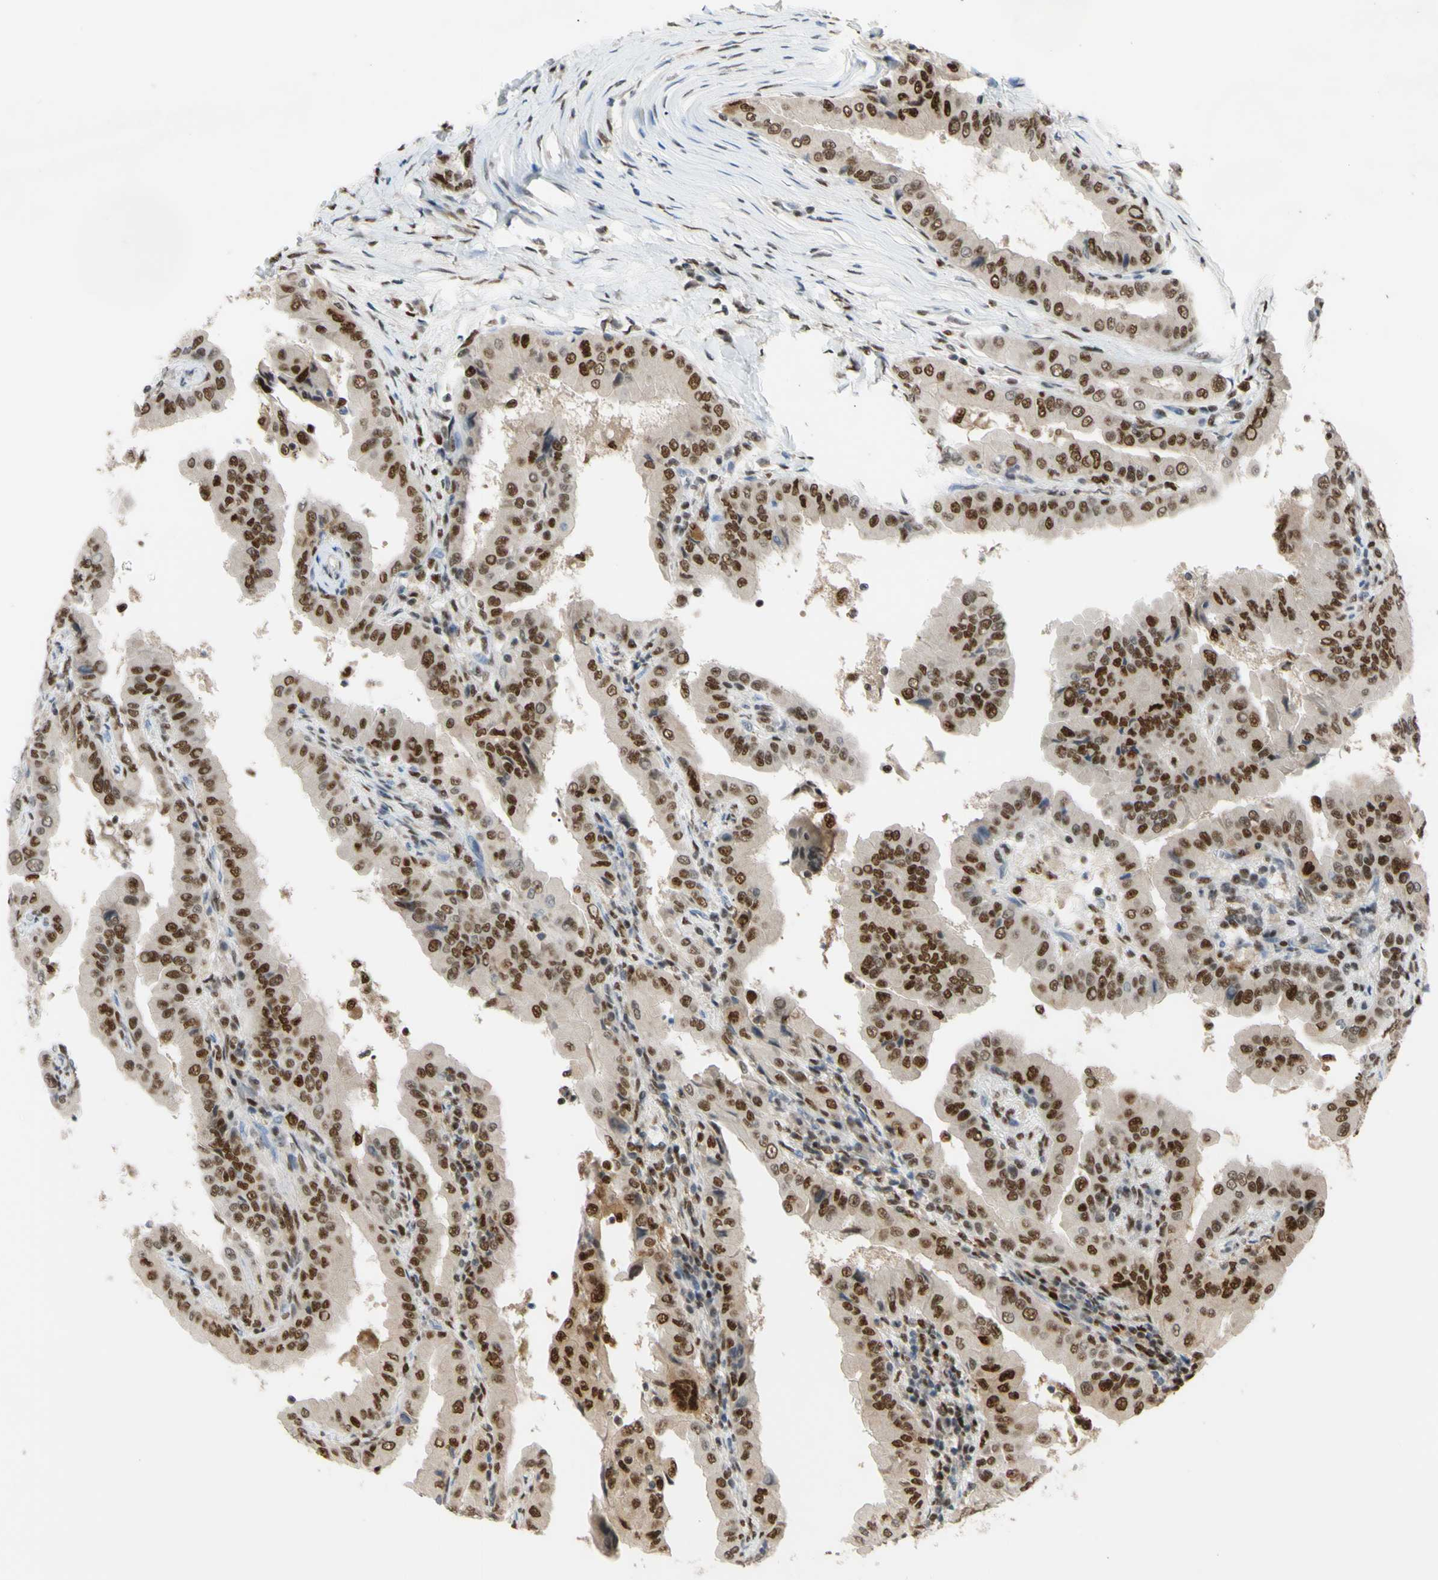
{"staining": {"intensity": "moderate", "quantity": ">75%", "location": "cytoplasmic/membranous,nuclear"}, "tissue": "thyroid cancer", "cell_type": "Tumor cells", "image_type": "cancer", "snomed": [{"axis": "morphology", "description": "Papillary adenocarcinoma, NOS"}, {"axis": "topography", "description": "Thyroid gland"}], "caption": "About >75% of tumor cells in human thyroid papillary adenocarcinoma show moderate cytoplasmic/membranous and nuclear protein positivity as visualized by brown immunohistochemical staining.", "gene": "FKBP5", "patient": {"sex": "male", "age": 33}}